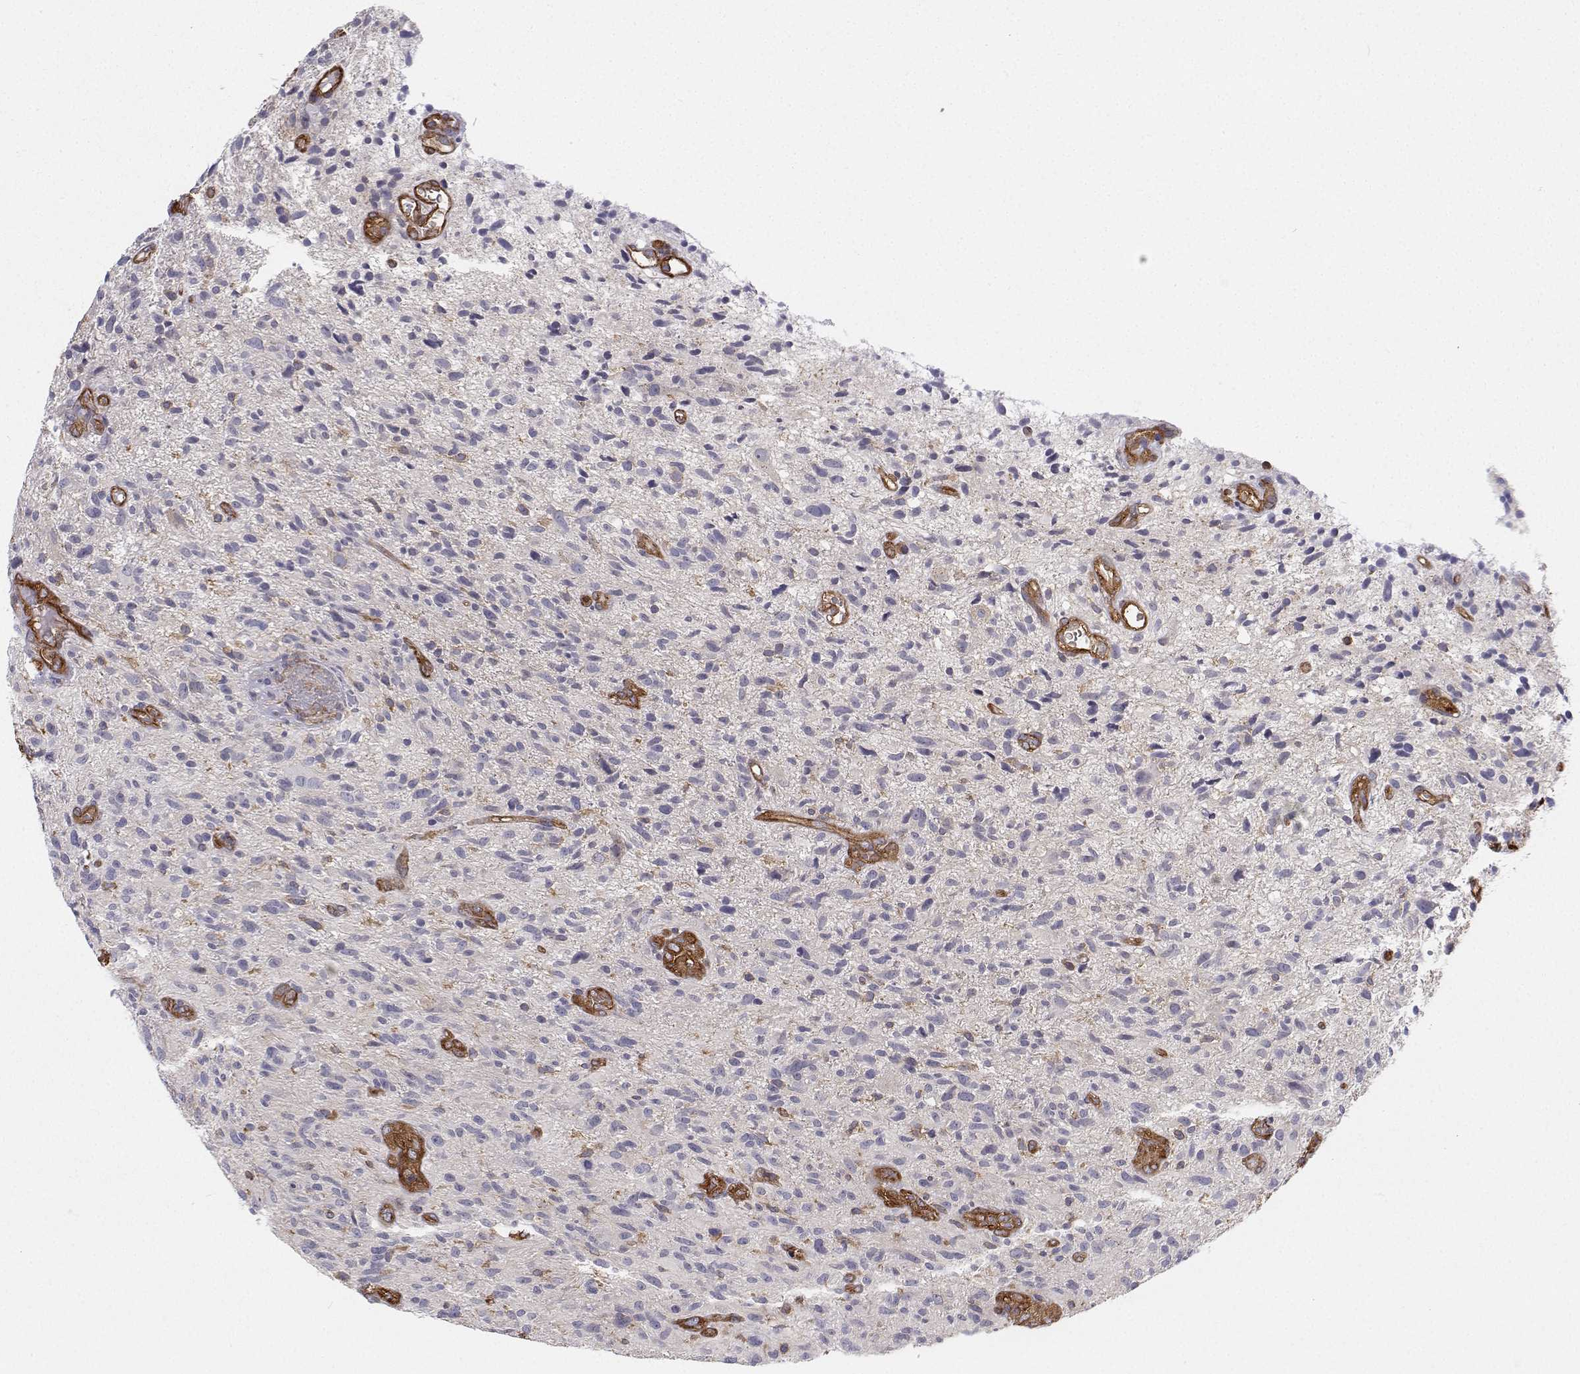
{"staining": {"intensity": "negative", "quantity": "none", "location": "none"}, "tissue": "glioma", "cell_type": "Tumor cells", "image_type": "cancer", "snomed": [{"axis": "morphology", "description": "Glioma, malignant, High grade"}, {"axis": "topography", "description": "Brain"}], "caption": "Tumor cells are negative for protein expression in human malignant glioma (high-grade).", "gene": "MYH9", "patient": {"sex": "male", "age": 75}}